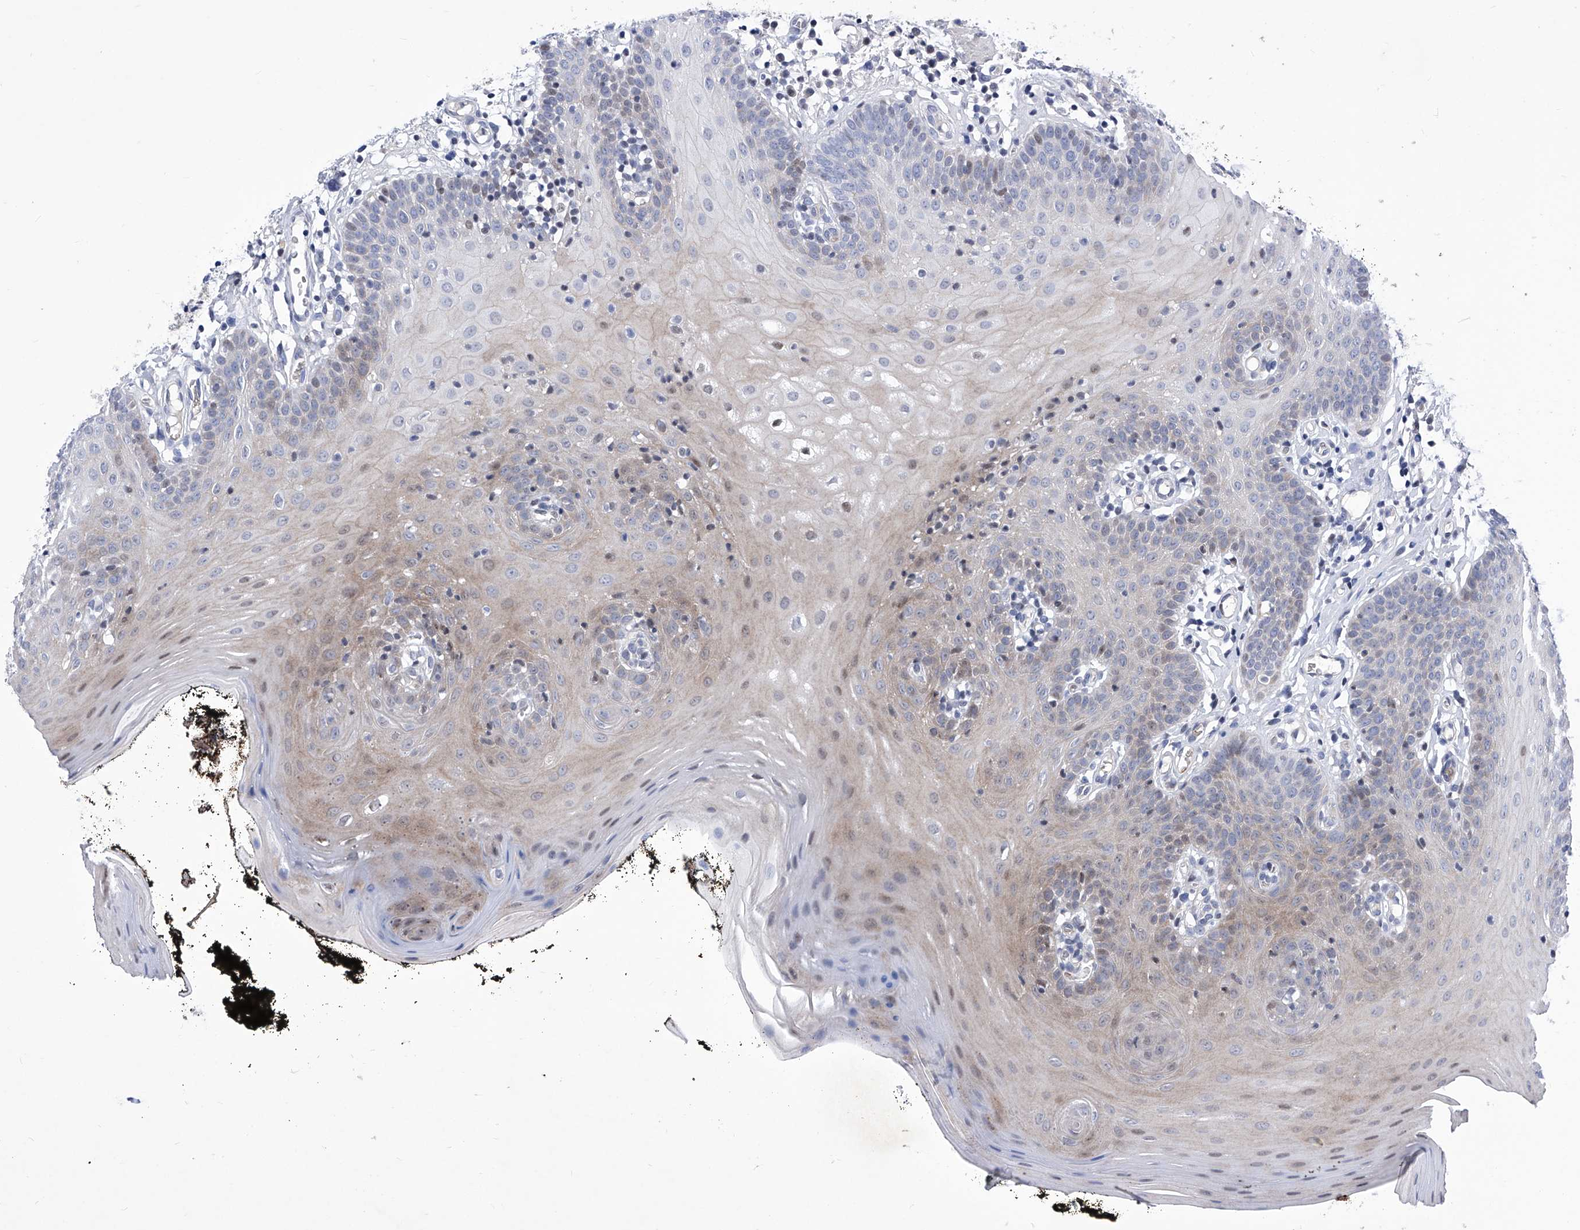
{"staining": {"intensity": "moderate", "quantity": "<25%", "location": "cytoplasmic/membranous,nuclear"}, "tissue": "oral mucosa", "cell_type": "Squamous epithelial cells", "image_type": "normal", "snomed": [{"axis": "morphology", "description": "Normal tissue, NOS"}, {"axis": "topography", "description": "Oral tissue"}], "caption": "An image showing moderate cytoplasmic/membranous,nuclear staining in about <25% of squamous epithelial cells in benign oral mucosa, as visualized by brown immunohistochemical staining.", "gene": "NUFIP1", "patient": {"sex": "male", "age": 74}}